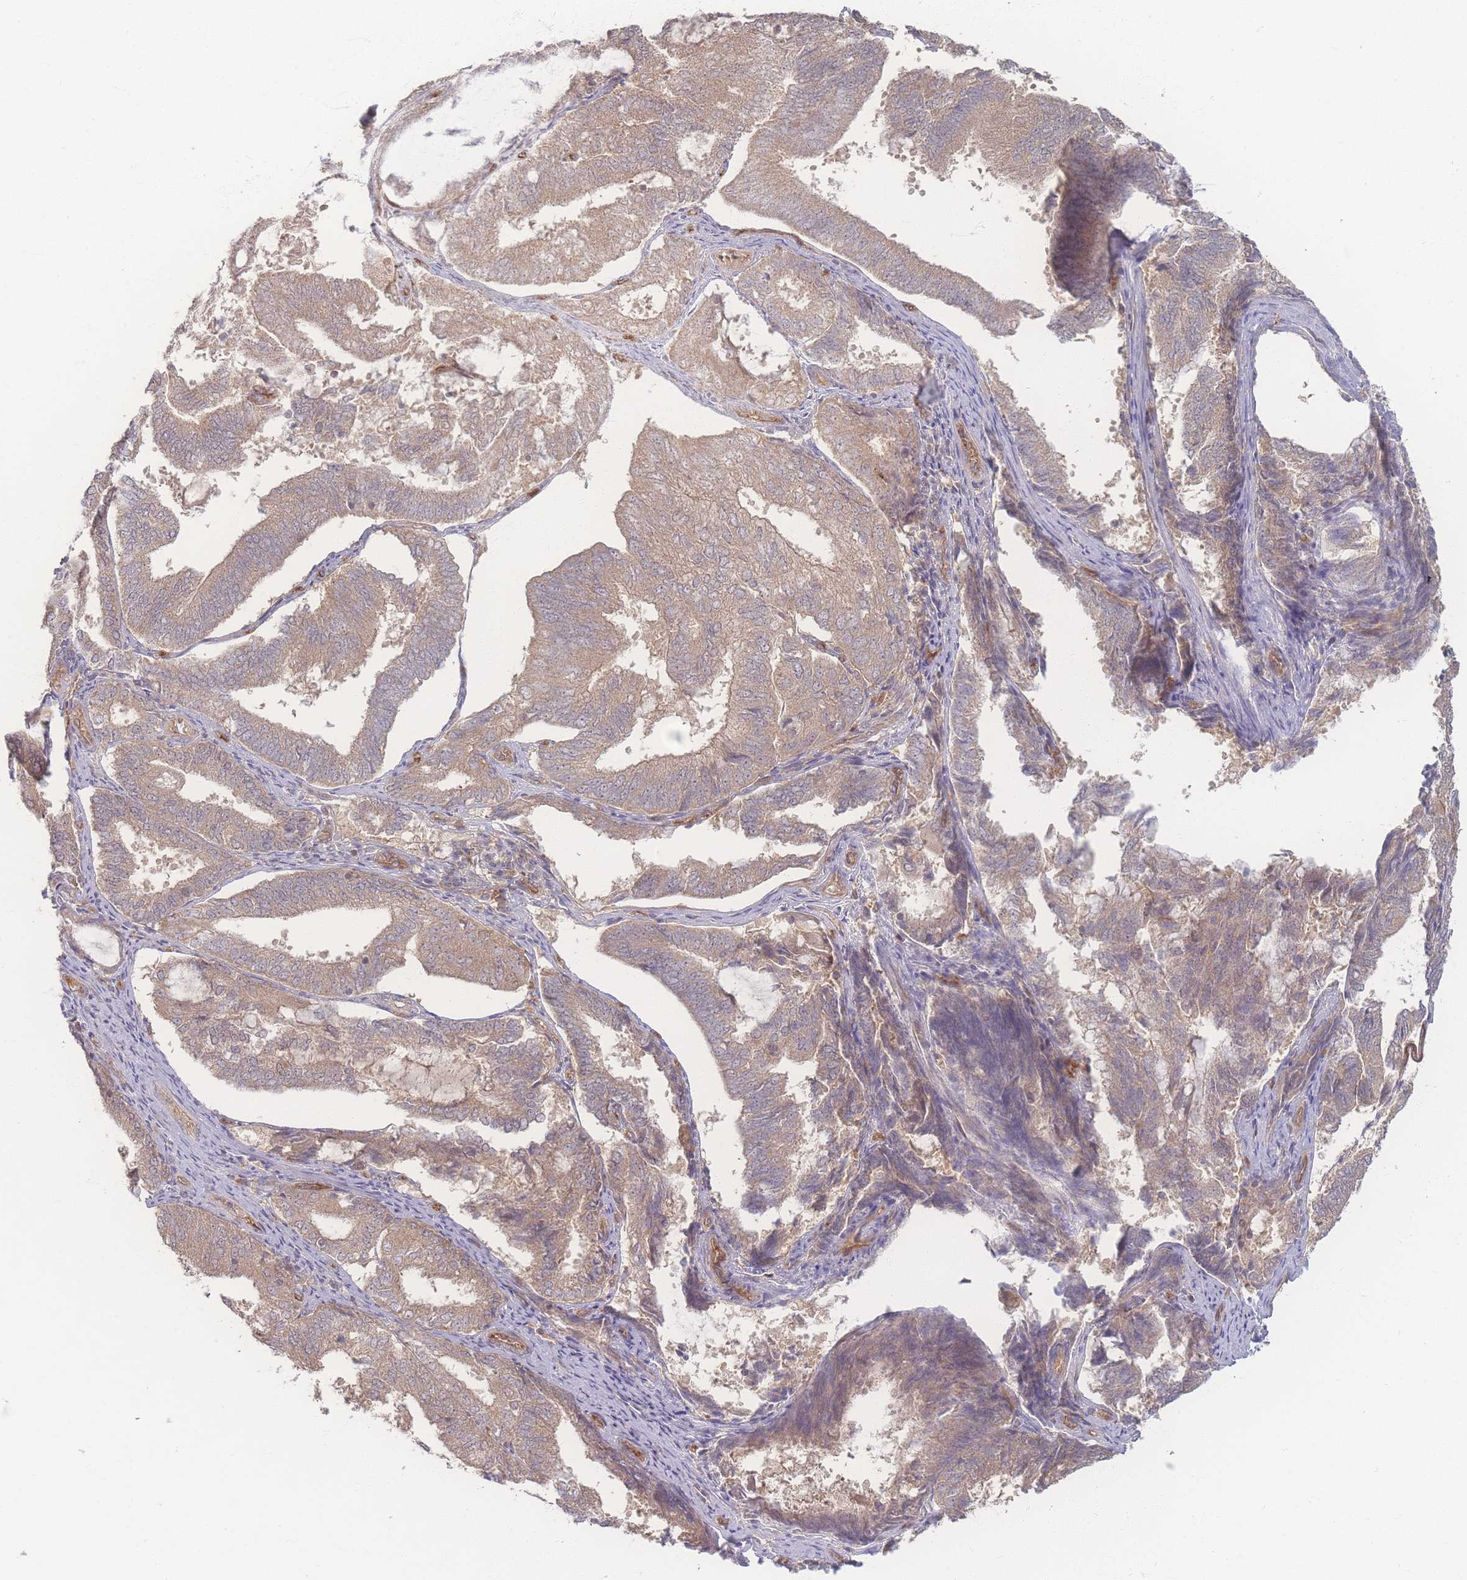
{"staining": {"intensity": "weak", "quantity": ">75%", "location": "cytoplasmic/membranous"}, "tissue": "endometrial cancer", "cell_type": "Tumor cells", "image_type": "cancer", "snomed": [{"axis": "morphology", "description": "Adenocarcinoma, NOS"}, {"axis": "topography", "description": "Endometrium"}], "caption": "Immunohistochemical staining of endometrial cancer (adenocarcinoma) exhibits low levels of weak cytoplasmic/membranous expression in approximately >75% of tumor cells. The staining was performed using DAB, with brown indicating positive protein expression. Nuclei are stained blue with hematoxylin.", "gene": "INSR", "patient": {"sex": "female", "age": 81}}